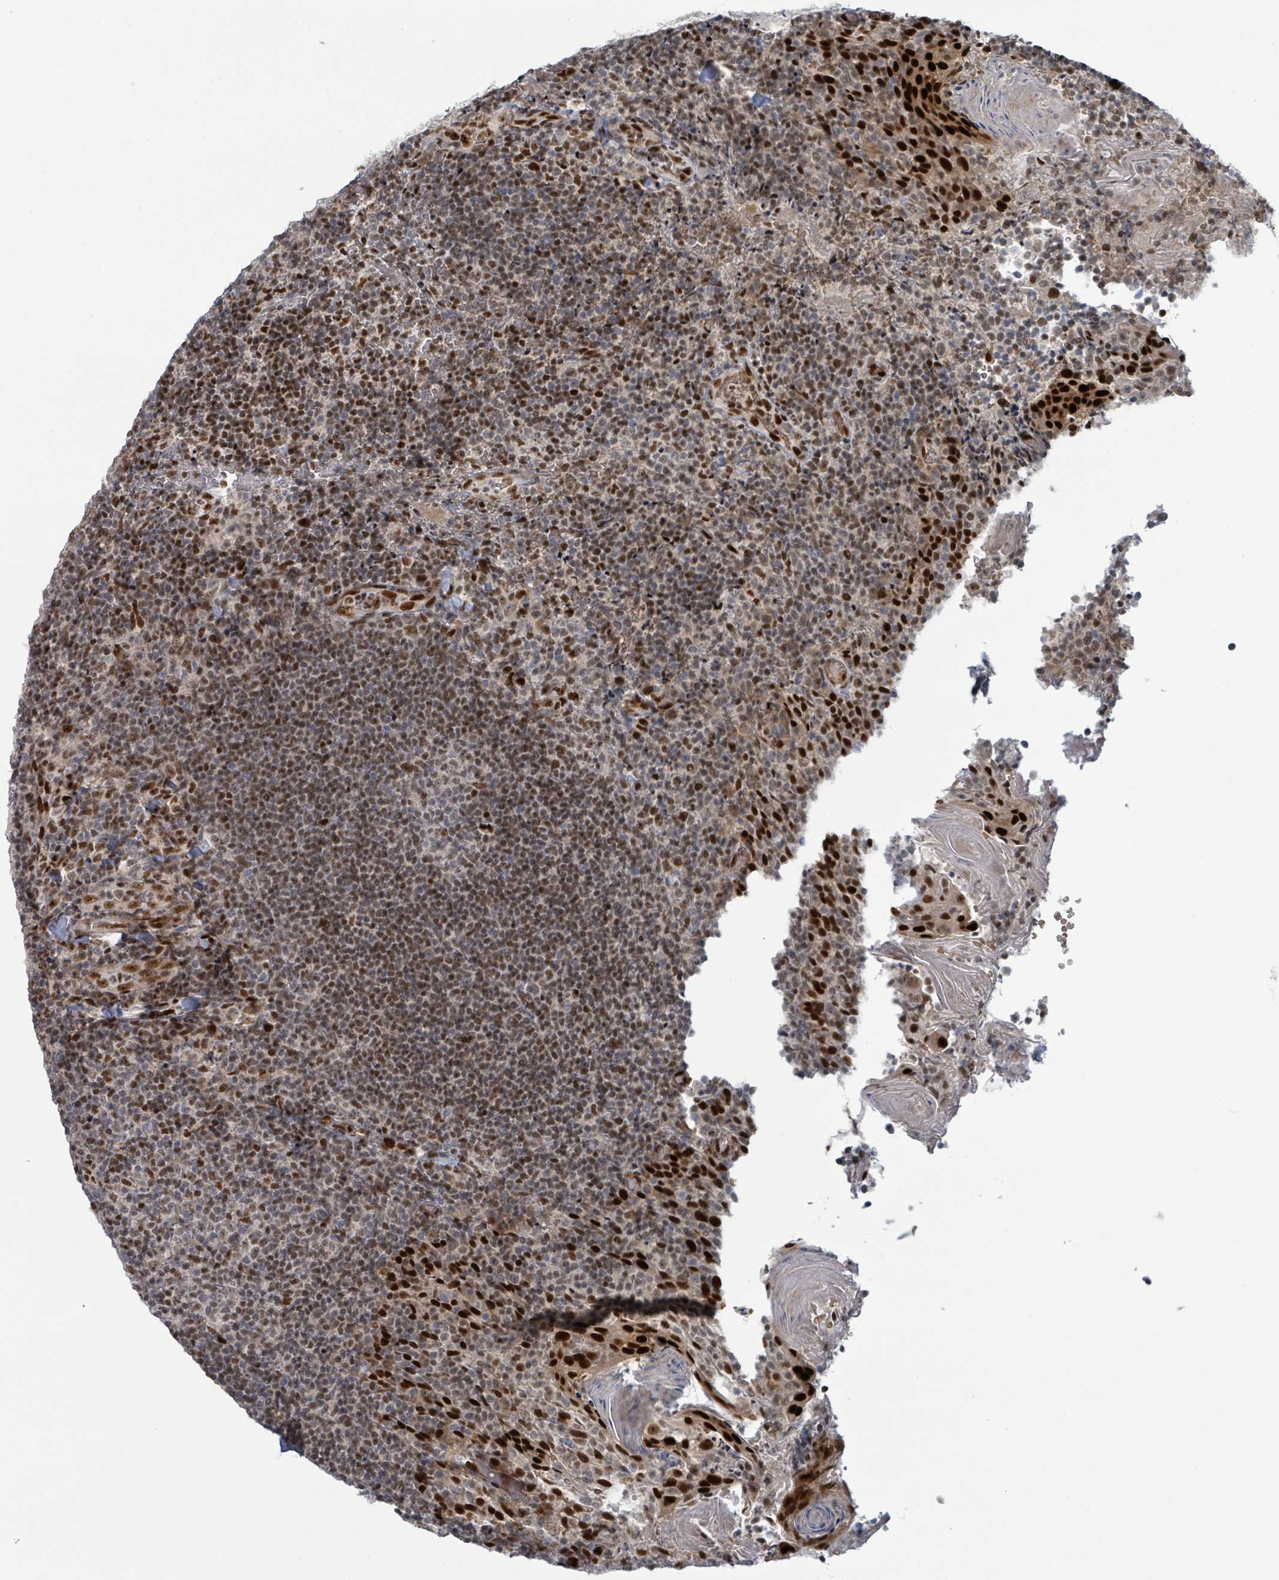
{"staining": {"intensity": "moderate", "quantity": "<25%", "location": "nuclear"}, "tissue": "tonsil", "cell_type": "Germinal center cells", "image_type": "normal", "snomed": [{"axis": "morphology", "description": "Normal tissue, NOS"}, {"axis": "topography", "description": "Tonsil"}], "caption": "There is low levels of moderate nuclear positivity in germinal center cells of normal tonsil, as demonstrated by immunohistochemical staining (brown color).", "gene": "KLF3", "patient": {"sex": "female", "age": 10}}